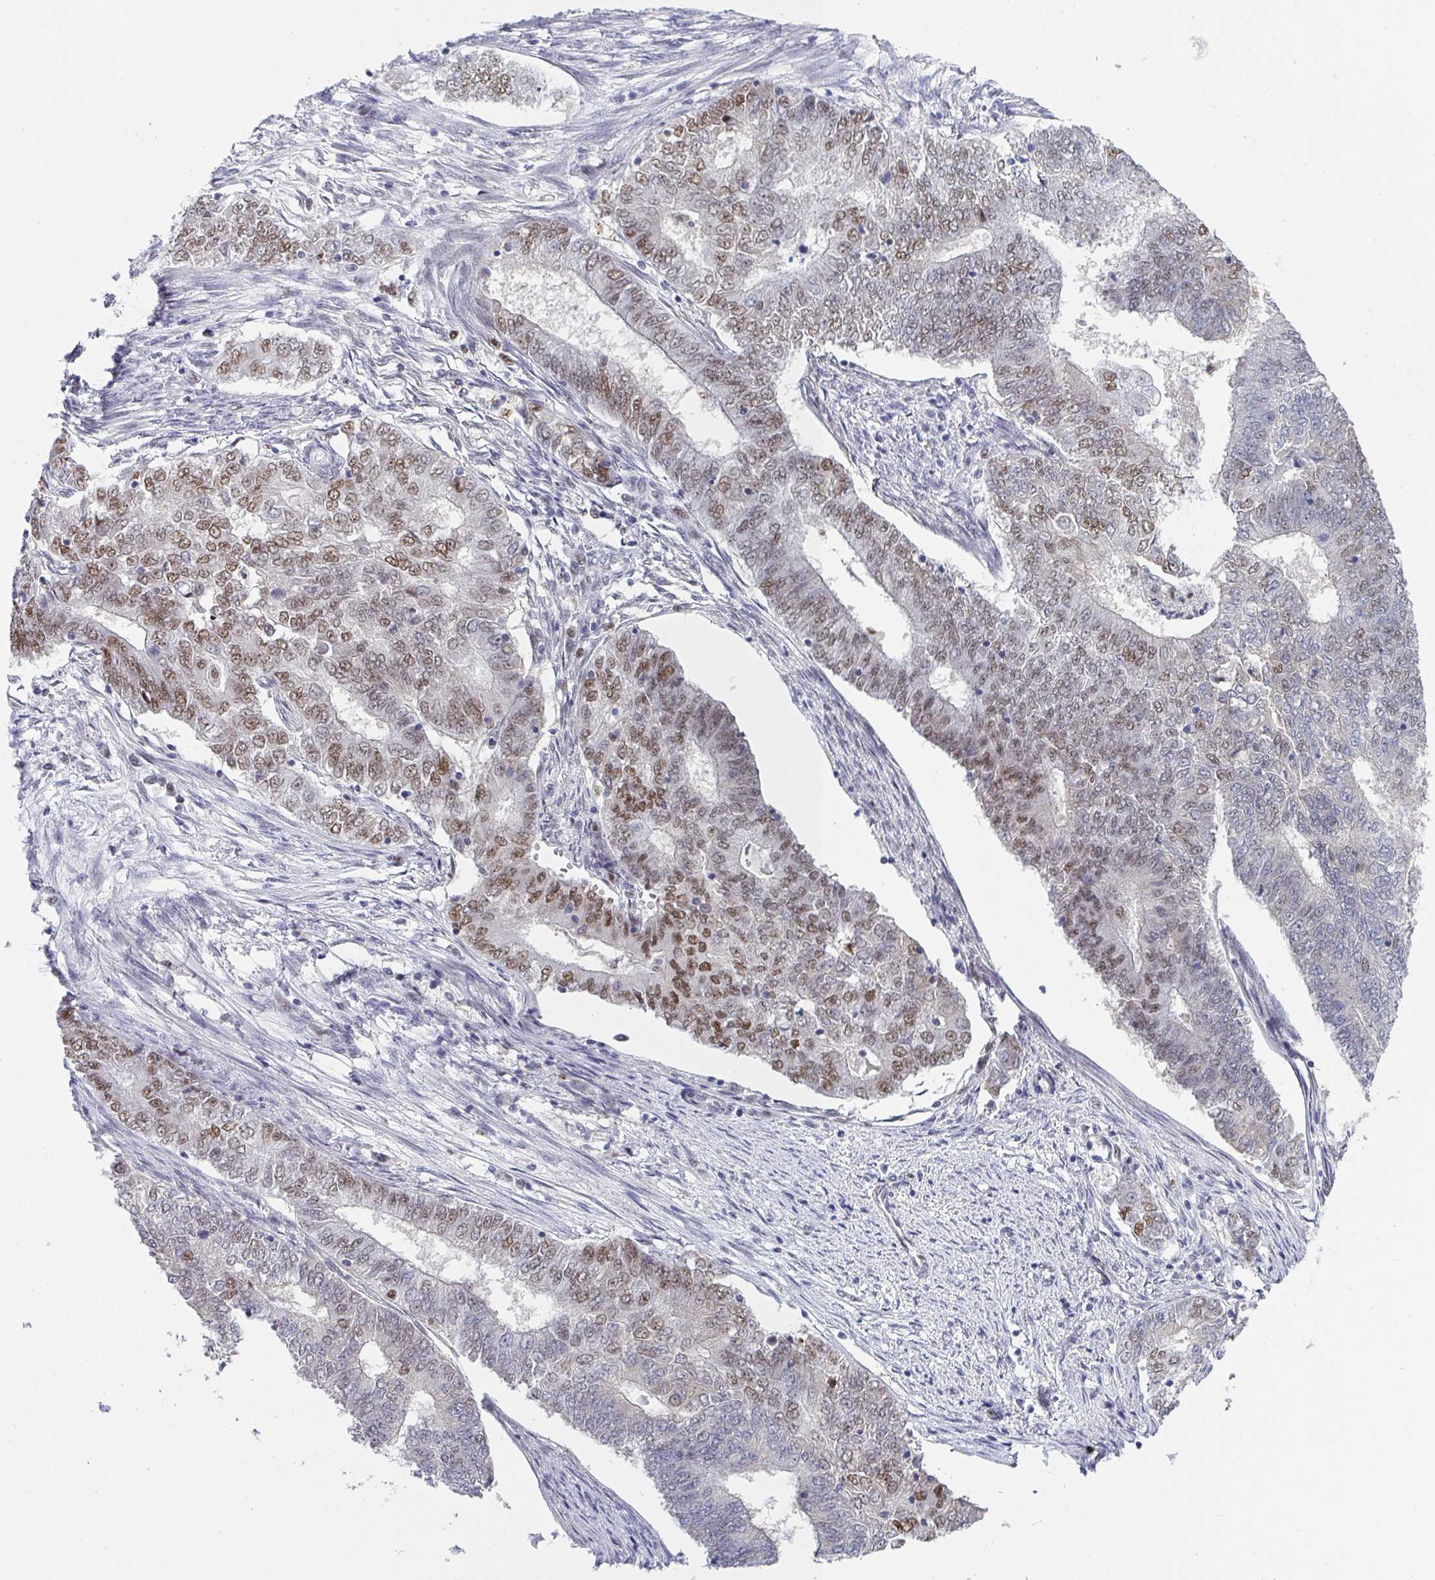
{"staining": {"intensity": "moderate", "quantity": "<25%", "location": "nuclear"}, "tissue": "endometrial cancer", "cell_type": "Tumor cells", "image_type": "cancer", "snomed": [{"axis": "morphology", "description": "Adenocarcinoma, NOS"}, {"axis": "topography", "description": "Endometrium"}], "caption": "The image displays a brown stain indicating the presence of a protein in the nuclear of tumor cells in adenocarcinoma (endometrial).", "gene": "JDP2", "patient": {"sex": "female", "age": 62}}